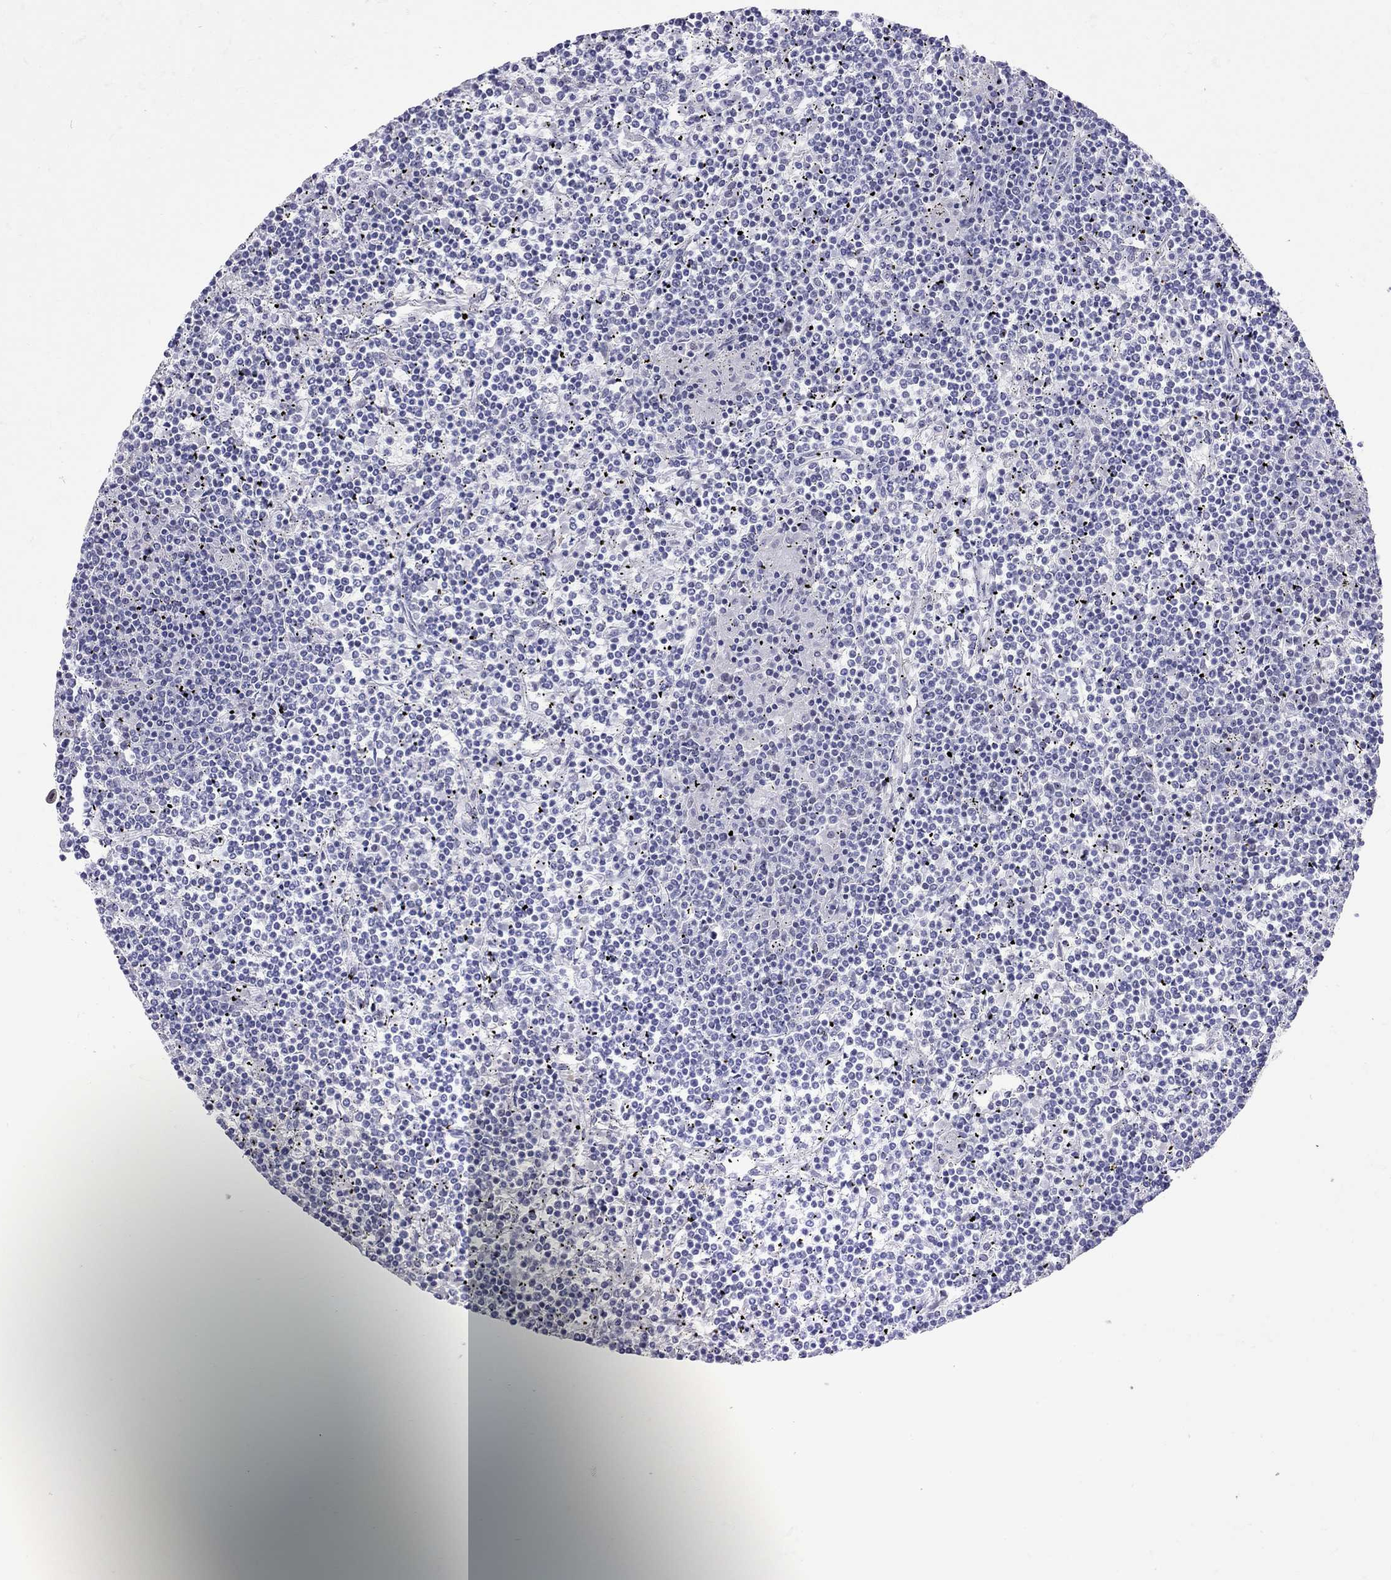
{"staining": {"intensity": "negative", "quantity": "none", "location": "none"}, "tissue": "lymphoma", "cell_type": "Tumor cells", "image_type": "cancer", "snomed": [{"axis": "morphology", "description": "Malignant lymphoma, non-Hodgkin's type, Low grade"}, {"axis": "topography", "description": "Spleen"}], "caption": "IHC photomicrograph of low-grade malignant lymphoma, non-Hodgkin's type stained for a protein (brown), which displays no positivity in tumor cells. Nuclei are stained in blue.", "gene": "JHY", "patient": {"sex": "female", "age": 19}}